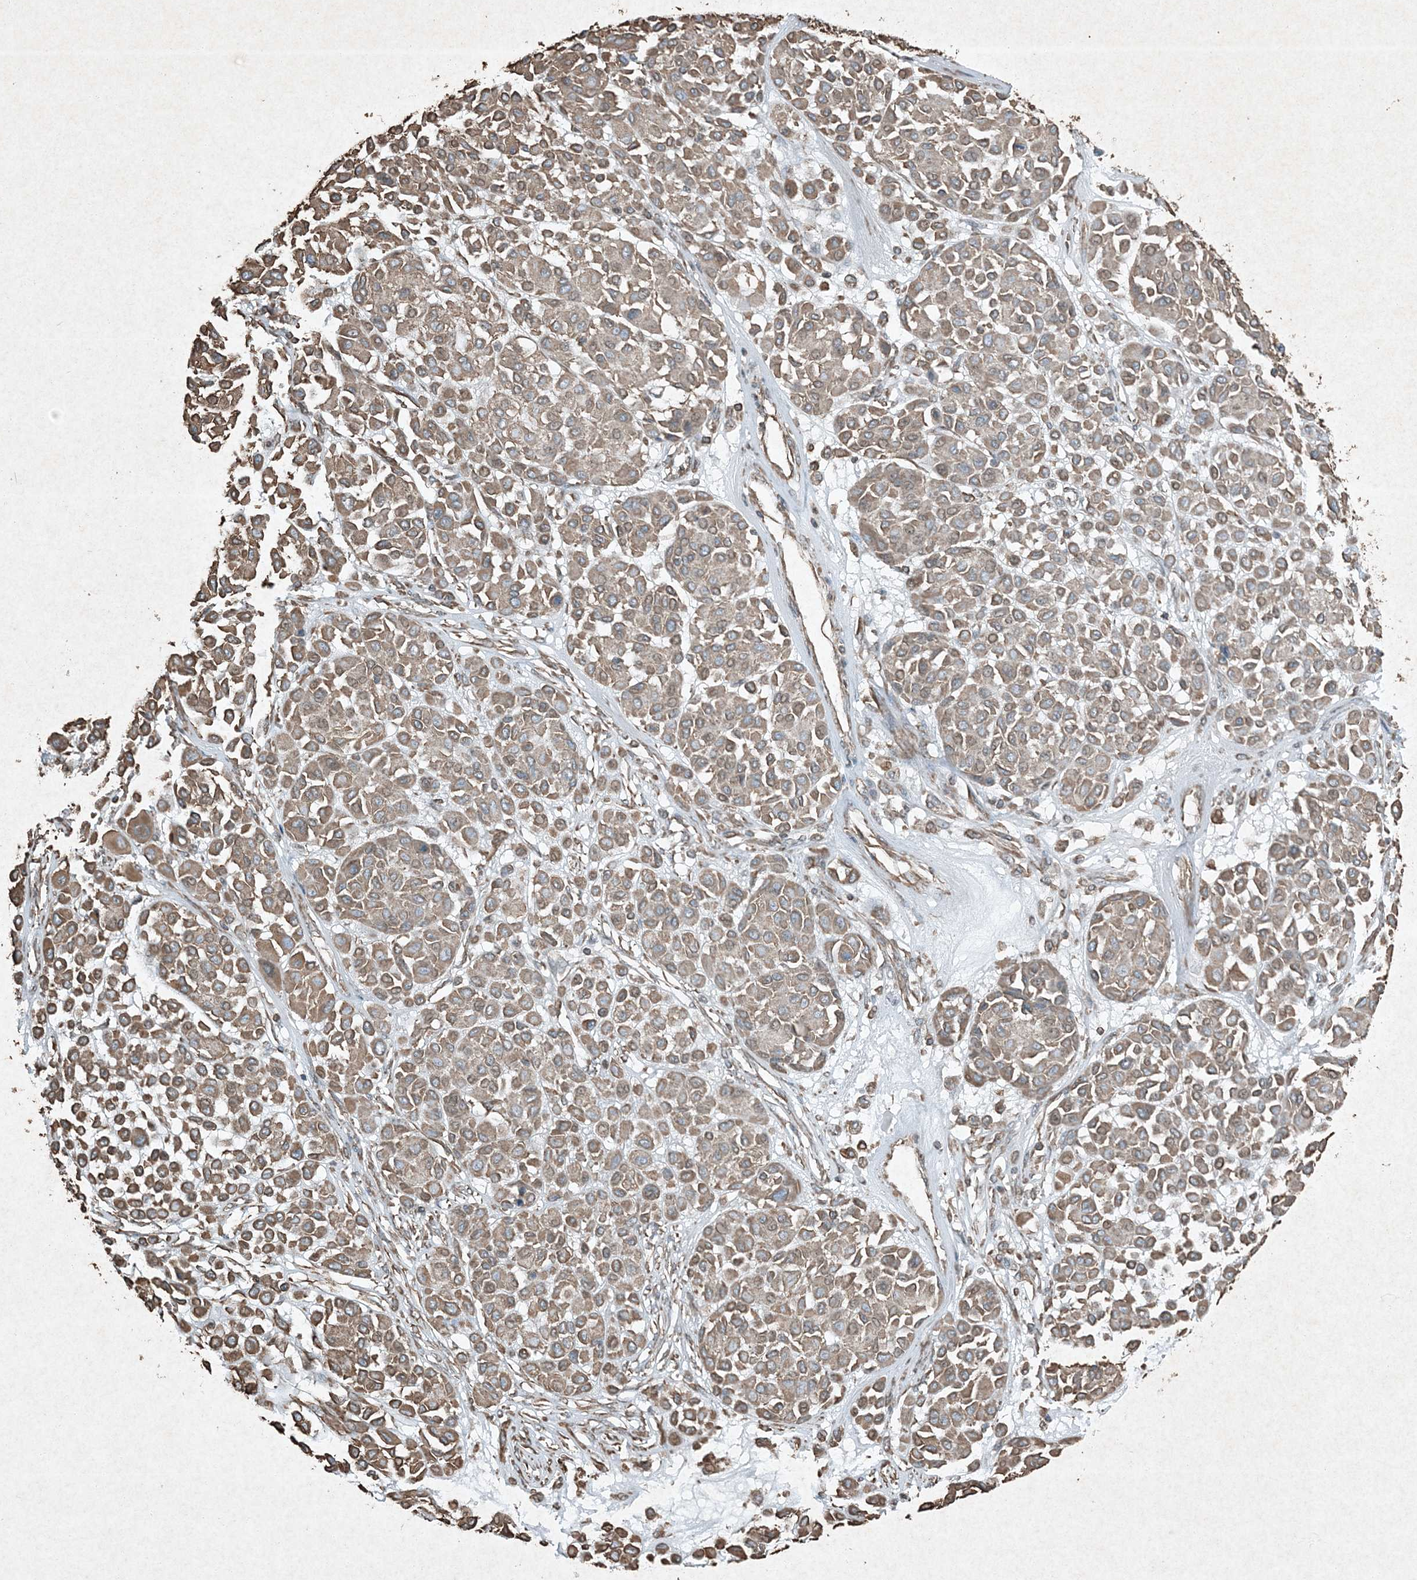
{"staining": {"intensity": "moderate", "quantity": "25%-75%", "location": "cytoplasmic/membranous"}, "tissue": "melanoma", "cell_type": "Tumor cells", "image_type": "cancer", "snomed": [{"axis": "morphology", "description": "Malignant melanoma, Metastatic site"}, {"axis": "topography", "description": "Soft tissue"}], "caption": "Immunohistochemistry (IHC) micrograph of malignant melanoma (metastatic site) stained for a protein (brown), which reveals medium levels of moderate cytoplasmic/membranous staining in approximately 25%-75% of tumor cells.", "gene": "RYK", "patient": {"sex": "male", "age": 41}}